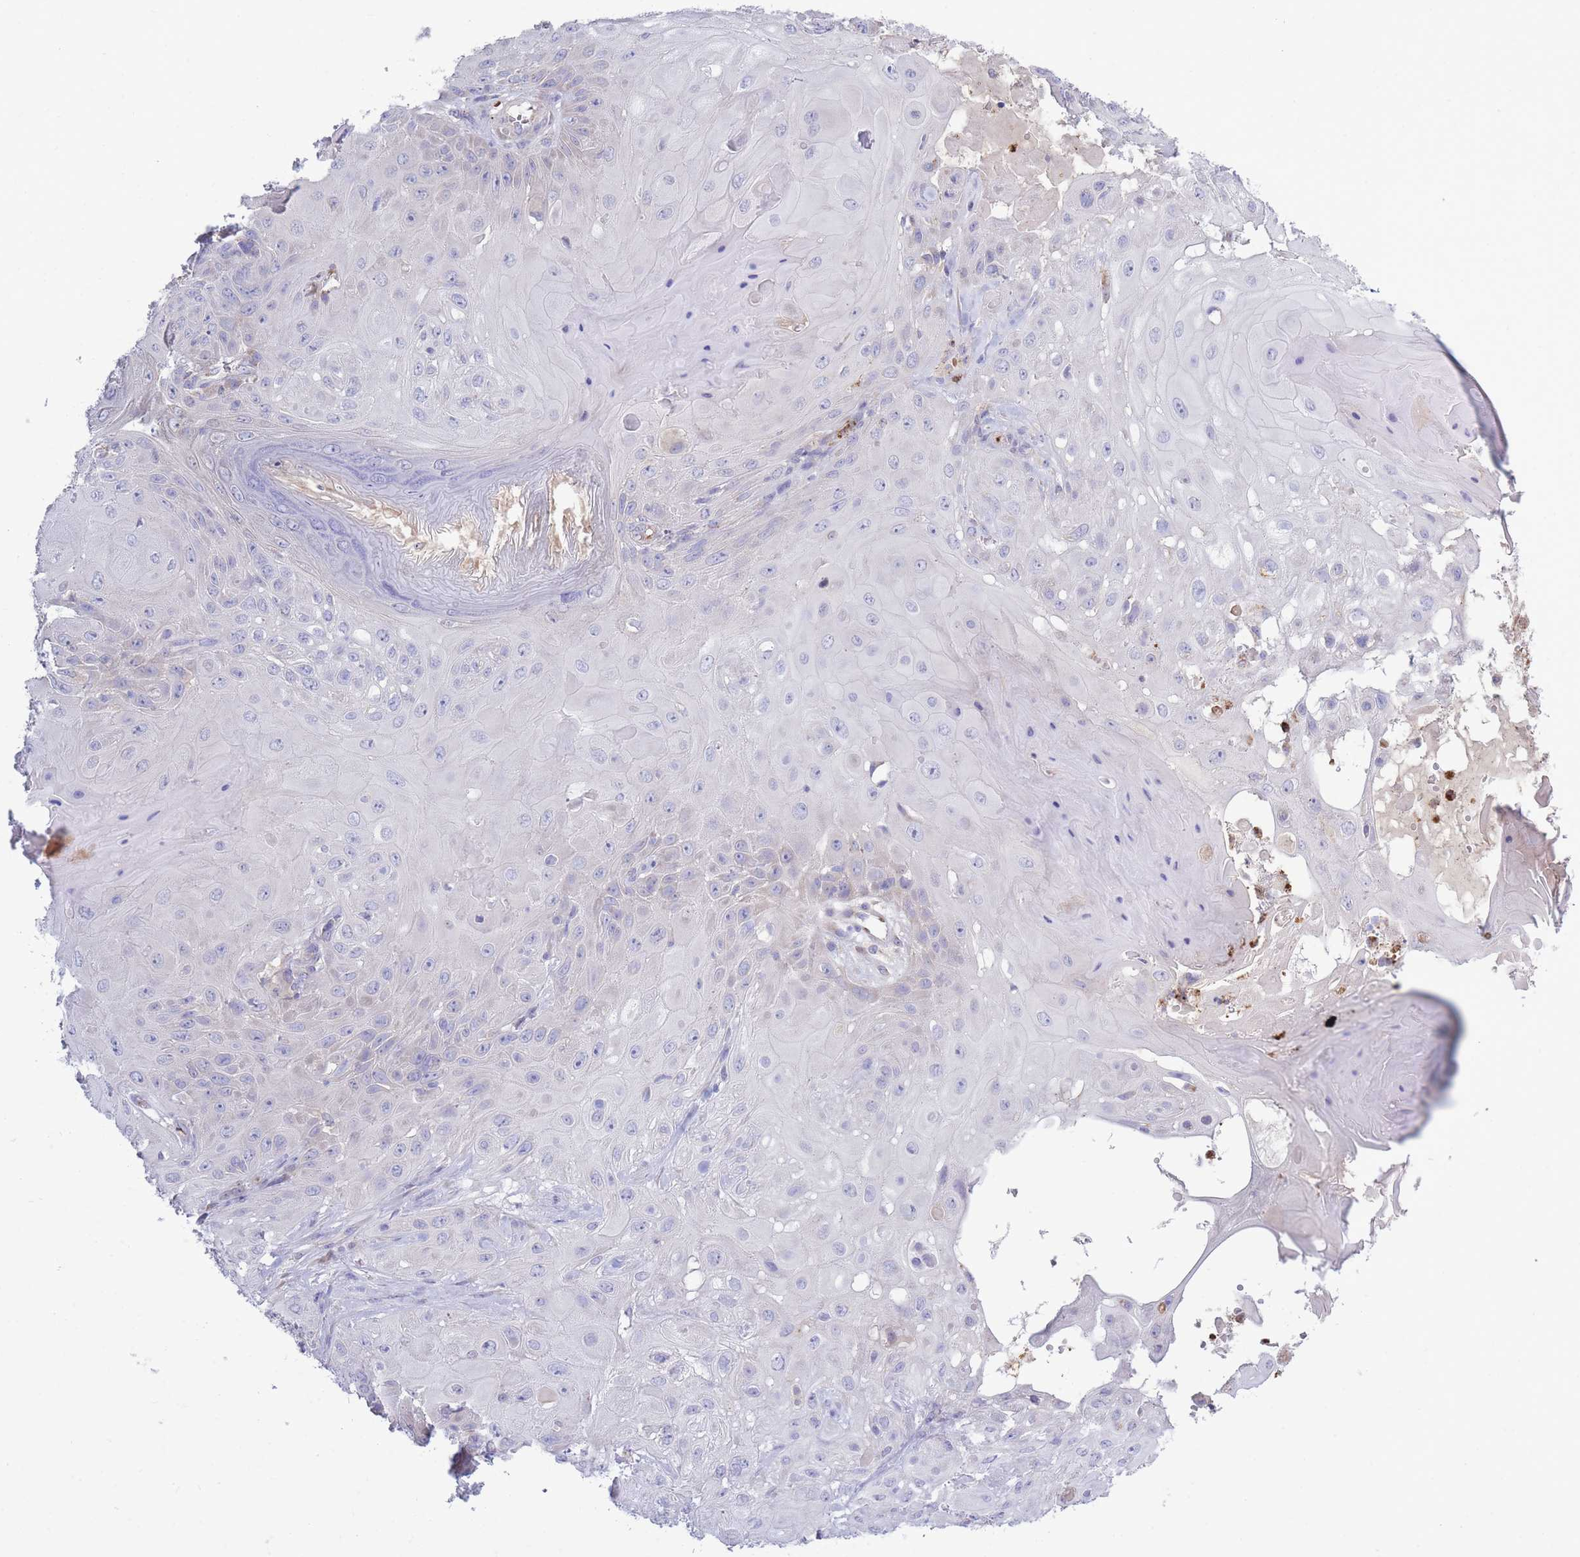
{"staining": {"intensity": "negative", "quantity": "none", "location": "none"}, "tissue": "skin cancer", "cell_type": "Tumor cells", "image_type": "cancer", "snomed": [{"axis": "morphology", "description": "Normal tissue, NOS"}, {"axis": "morphology", "description": "Squamous cell carcinoma, NOS"}, {"axis": "topography", "description": "Skin"}, {"axis": "topography", "description": "Cartilage tissue"}], "caption": "This is an IHC micrograph of human skin cancer (squamous cell carcinoma). There is no staining in tumor cells.", "gene": "CENPM", "patient": {"sex": "female", "age": 79}}